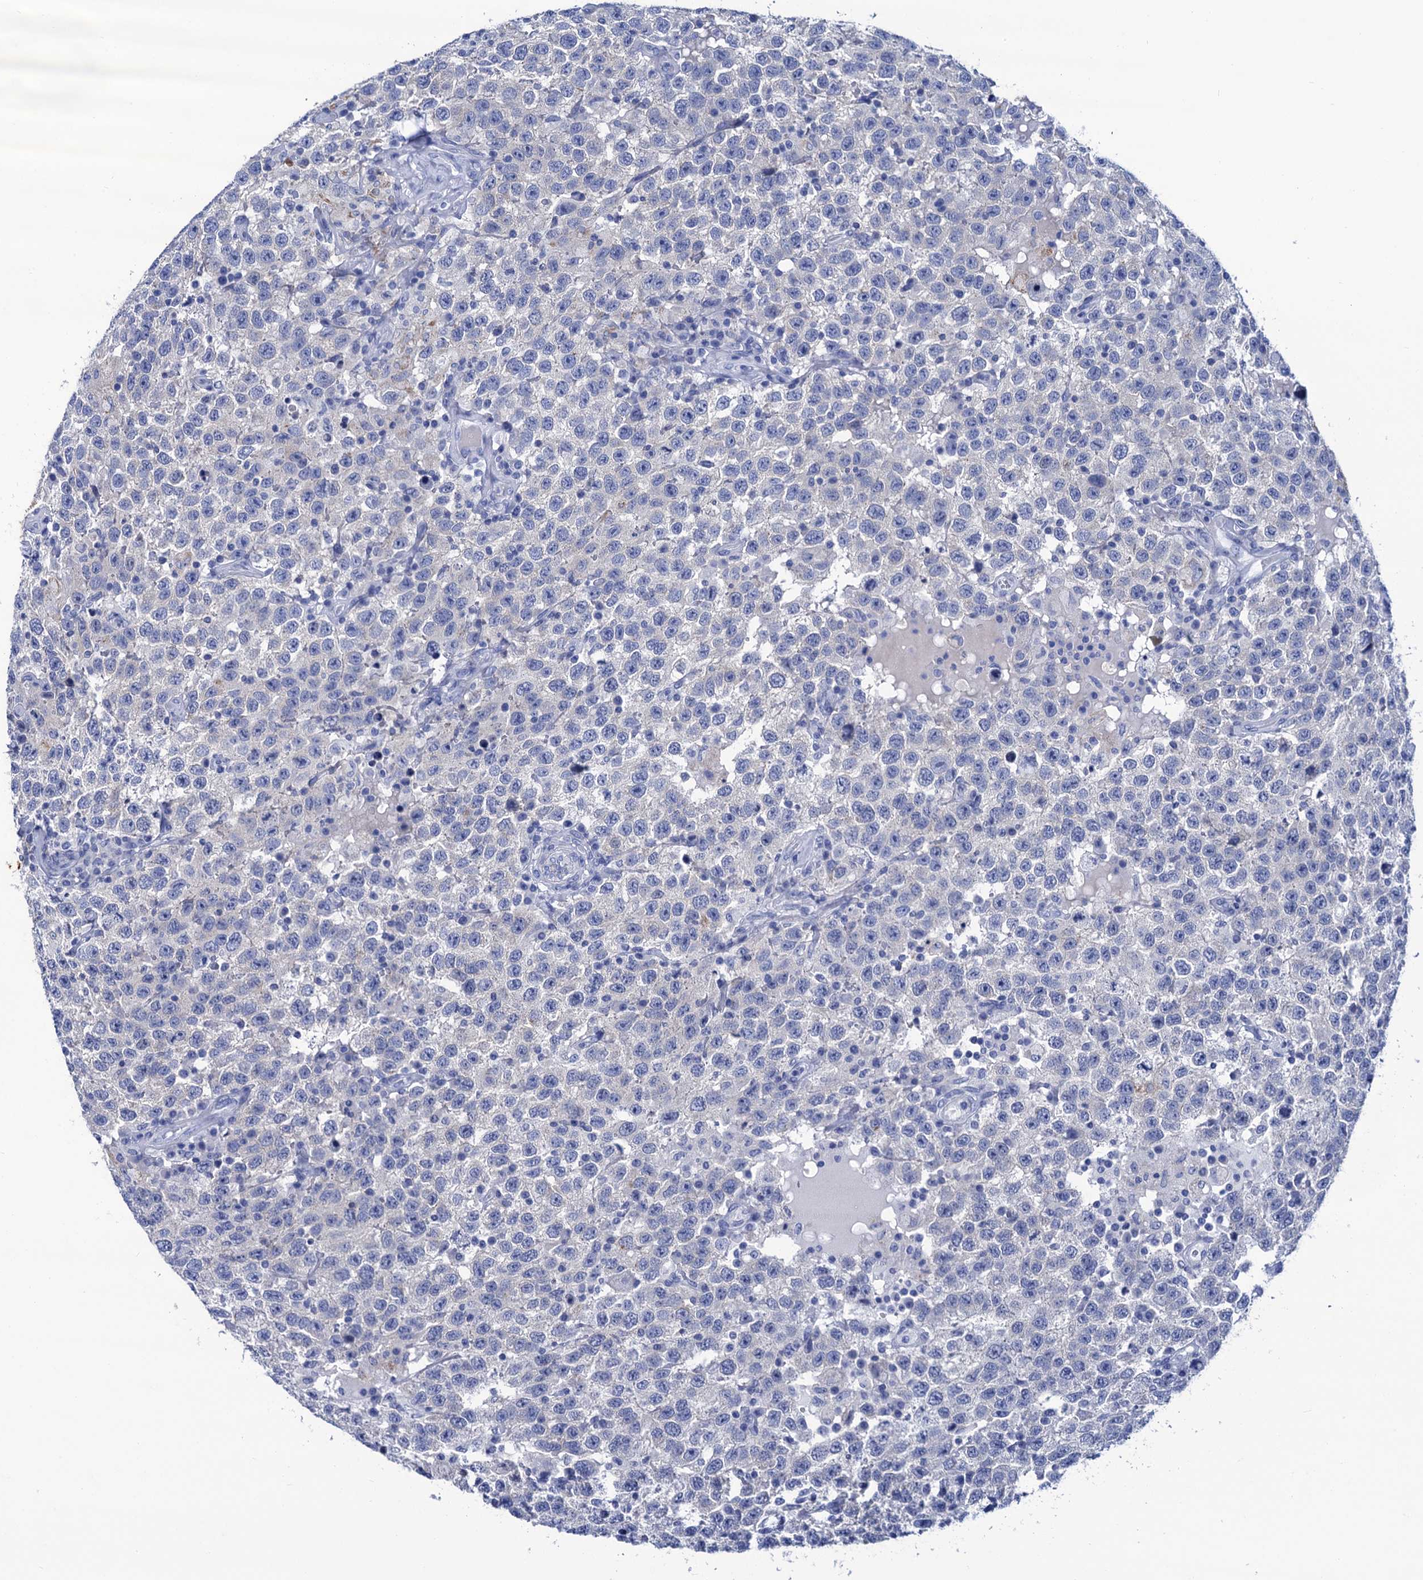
{"staining": {"intensity": "negative", "quantity": "none", "location": "none"}, "tissue": "testis cancer", "cell_type": "Tumor cells", "image_type": "cancer", "snomed": [{"axis": "morphology", "description": "Seminoma, NOS"}, {"axis": "topography", "description": "Testis"}], "caption": "Immunohistochemistry (IHC) of human testis cancer (seminoma) exhibits no positivity in tumor cells.", "gene": "RAB3IP", "patient": {"sex": "male", "age": 41}}